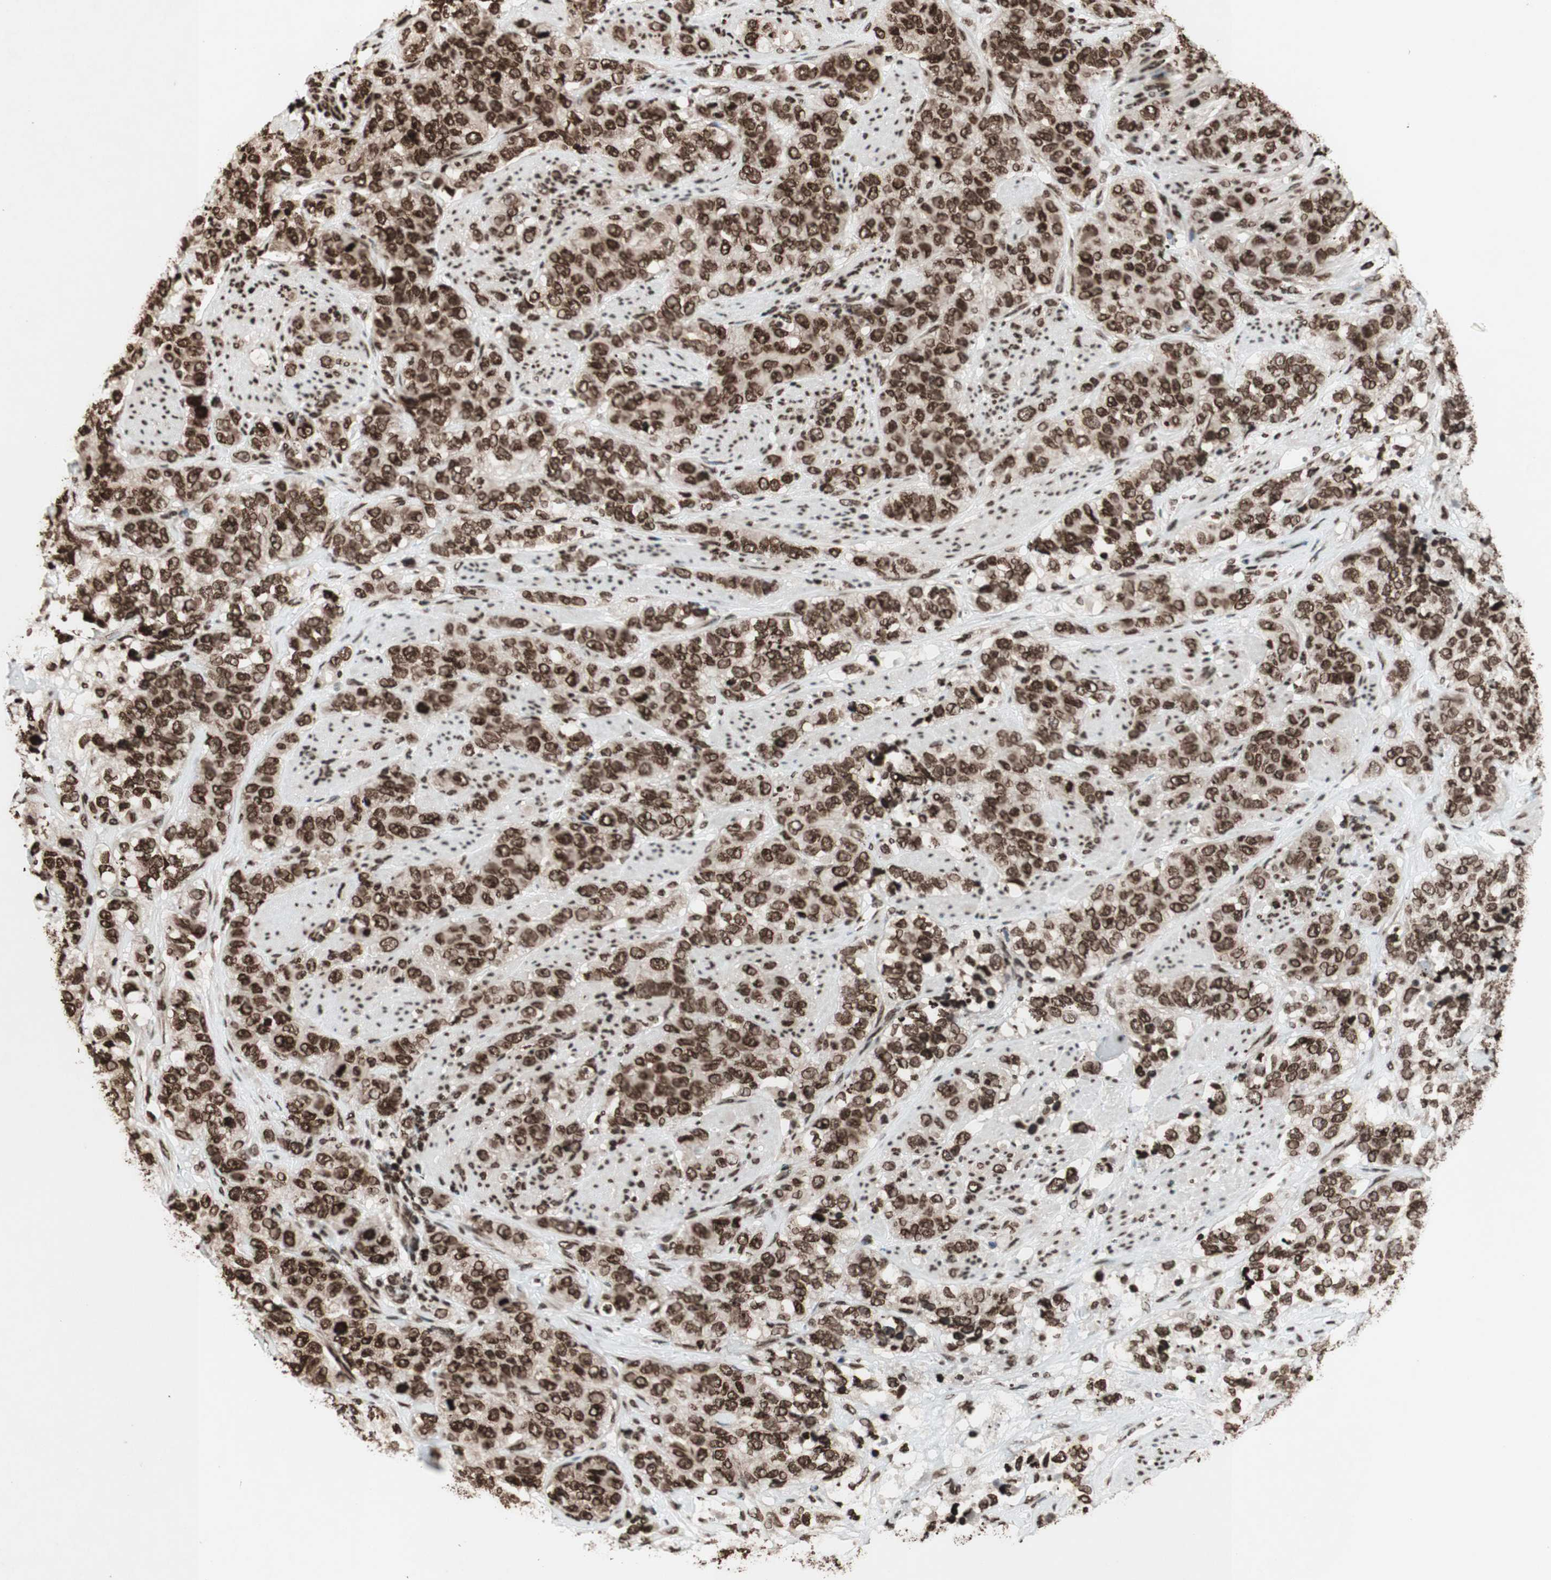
{"staining": {"intensity": "moderate", "quantity": ">75%", "location": "nuclear"}, "tissue": "stomach cancer", "cell_type": "Tumor cells", "image_type": "cancer", "snomed": [{"axis": "morphology", "description": "Adenocarcinoma, NOS"}, {"axis": "topography", "description": "Stomach"}], "caption": "Moderate nuclear positivity is appreciated in approximately >75% of tumor cells in adenocarcinoma (stomach).", "gene": "NCOA3", "patient": {"sex": "male", "age": 48}}